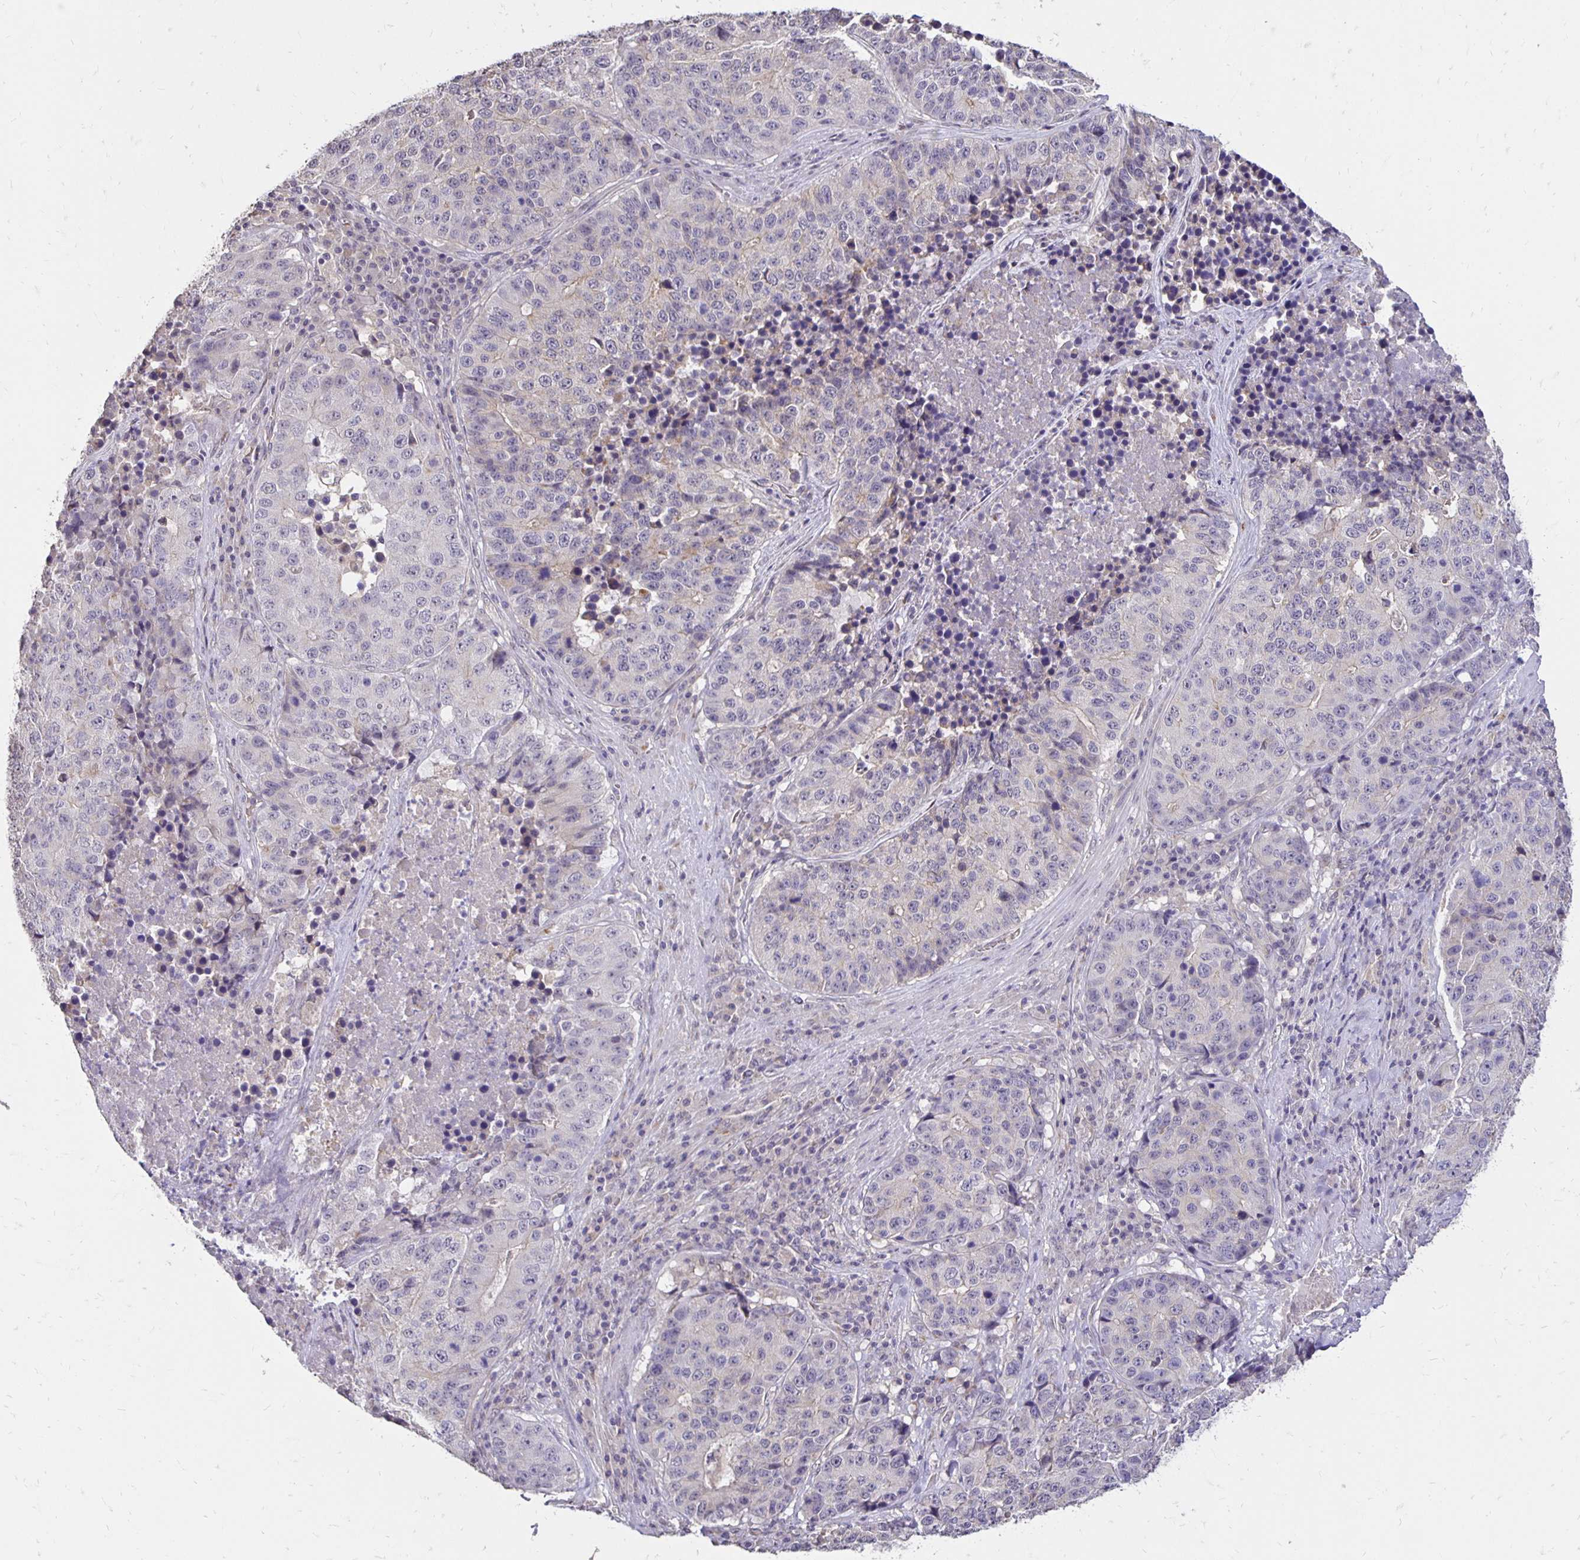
{"staining": {"intensity": "weak", "quantity": "<25%", "location": "cytoplasmic/membranous"}, "tissue": "stomach cancer", "cell_type": "Tumor cells", "image_type": "cancer", "snomed": [{"axis": "morphology", "description": "Adenocarcinoma, NOS"}, {"axis": "topography", "description": "Stomach"}], "caption": "The immunohistochemistry histopathology image has no significant expression in tumor cells of adenocarcinoma (stomach) tissue. Brightfield microscopy of IHC stained with DAB (3,3'-diaminobenzidine) (brown) and hematoxylin (blue), captured at high magnification.", "gene": "PNPLA3", "patient": {"sex": "male", "age": 71}}